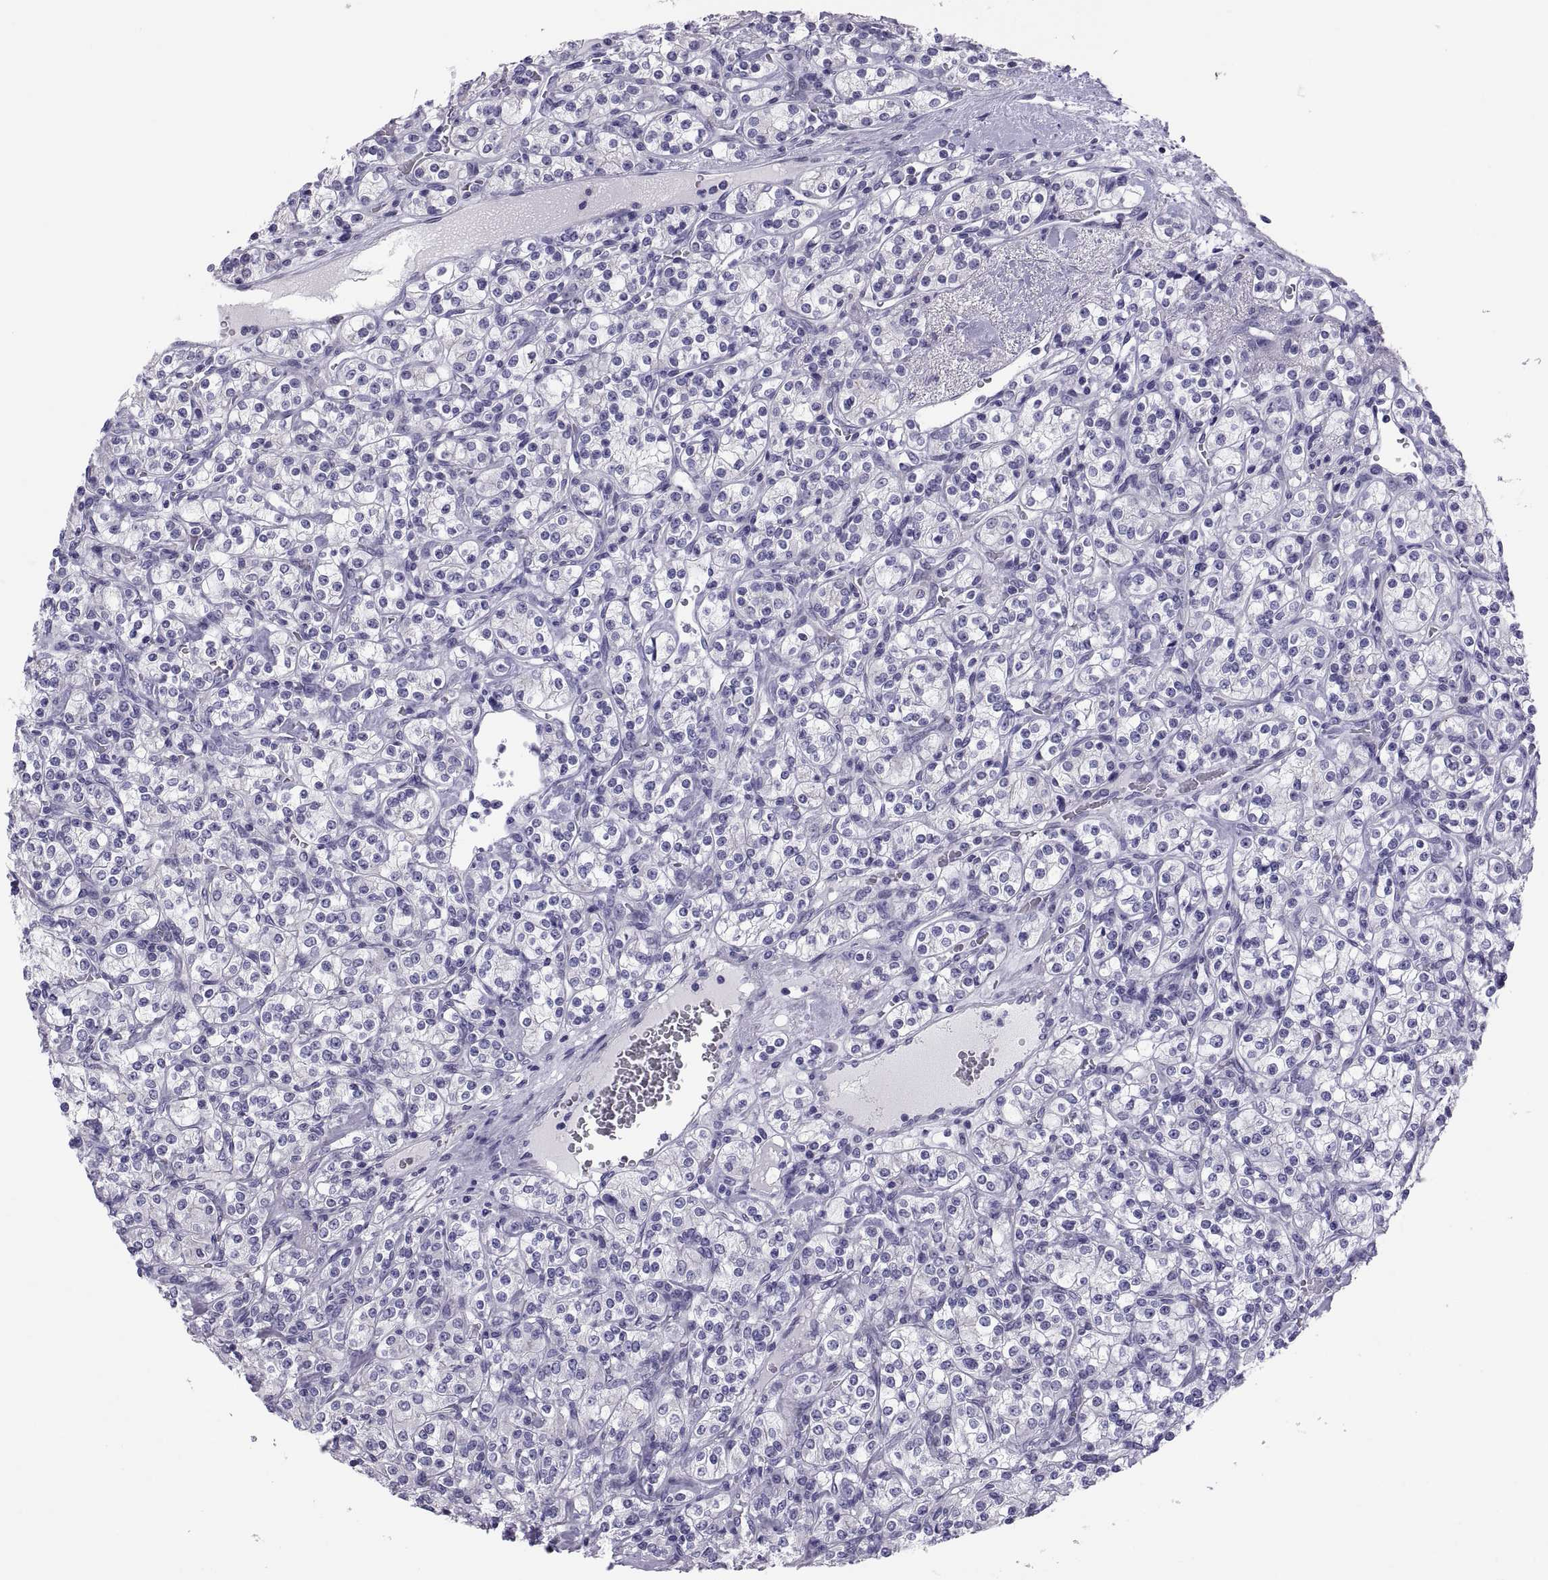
{"staining": {"intensity": "negative", "quantity": "none", "location": "none"}, "tissue": "renal cancer", "cell_type": "Tumor cells", "image_type": "cancer", "snomed": [{"axis": "morphology", "description": "Adenocarcinoma, NOS"}, {"axis": "topography", "description": "Kidney"}], "caption": "Micrograph shows no protein staining in tumor cells of renal cancer tissue. Nuclei are stained in blue.", "gene": "RNASE12", "patient": {"sex": "male", "age": 77}}